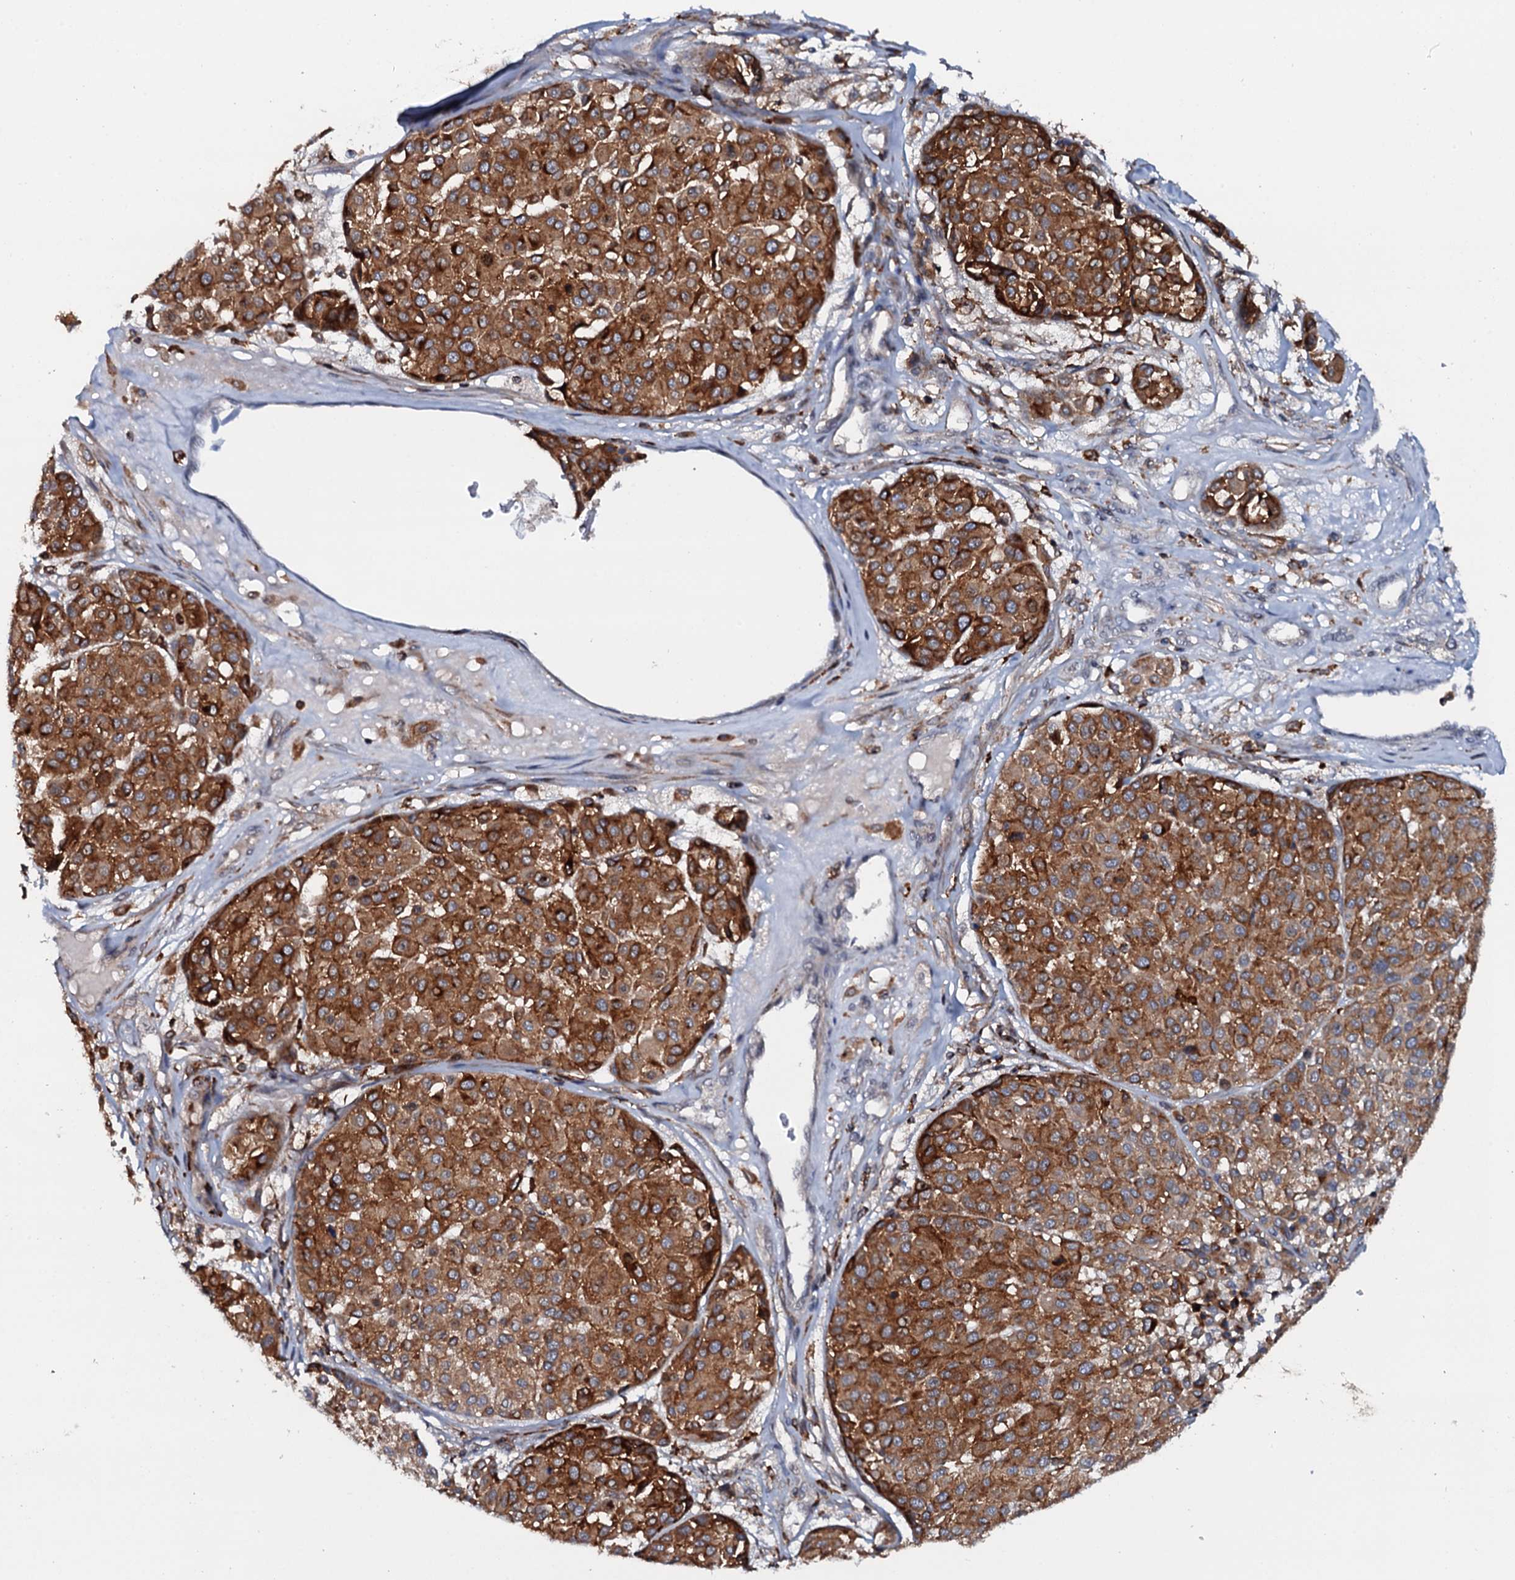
{"staining": {"intensity": "strong", "quantity": ">75%", "location": "cytoplasmic/membranous"}, "tissue": "melanoma", "cell_type": "Tumor cells", "image_type": "cancer", "snomed": [{"axis": "morphology", "description": "Malignant melanoma, Metastatic site"}, {"axis": "topography", "description": "Soft tissue"}], "caption": "Human malignant melanoma (metastatic site) stained for a protein (brown) displays strong cytoplasmic/membranous positive expression in about >75% of tumor cells.", "gene": "VAMP8", "patient": {"sex": "male", "age": 41}}